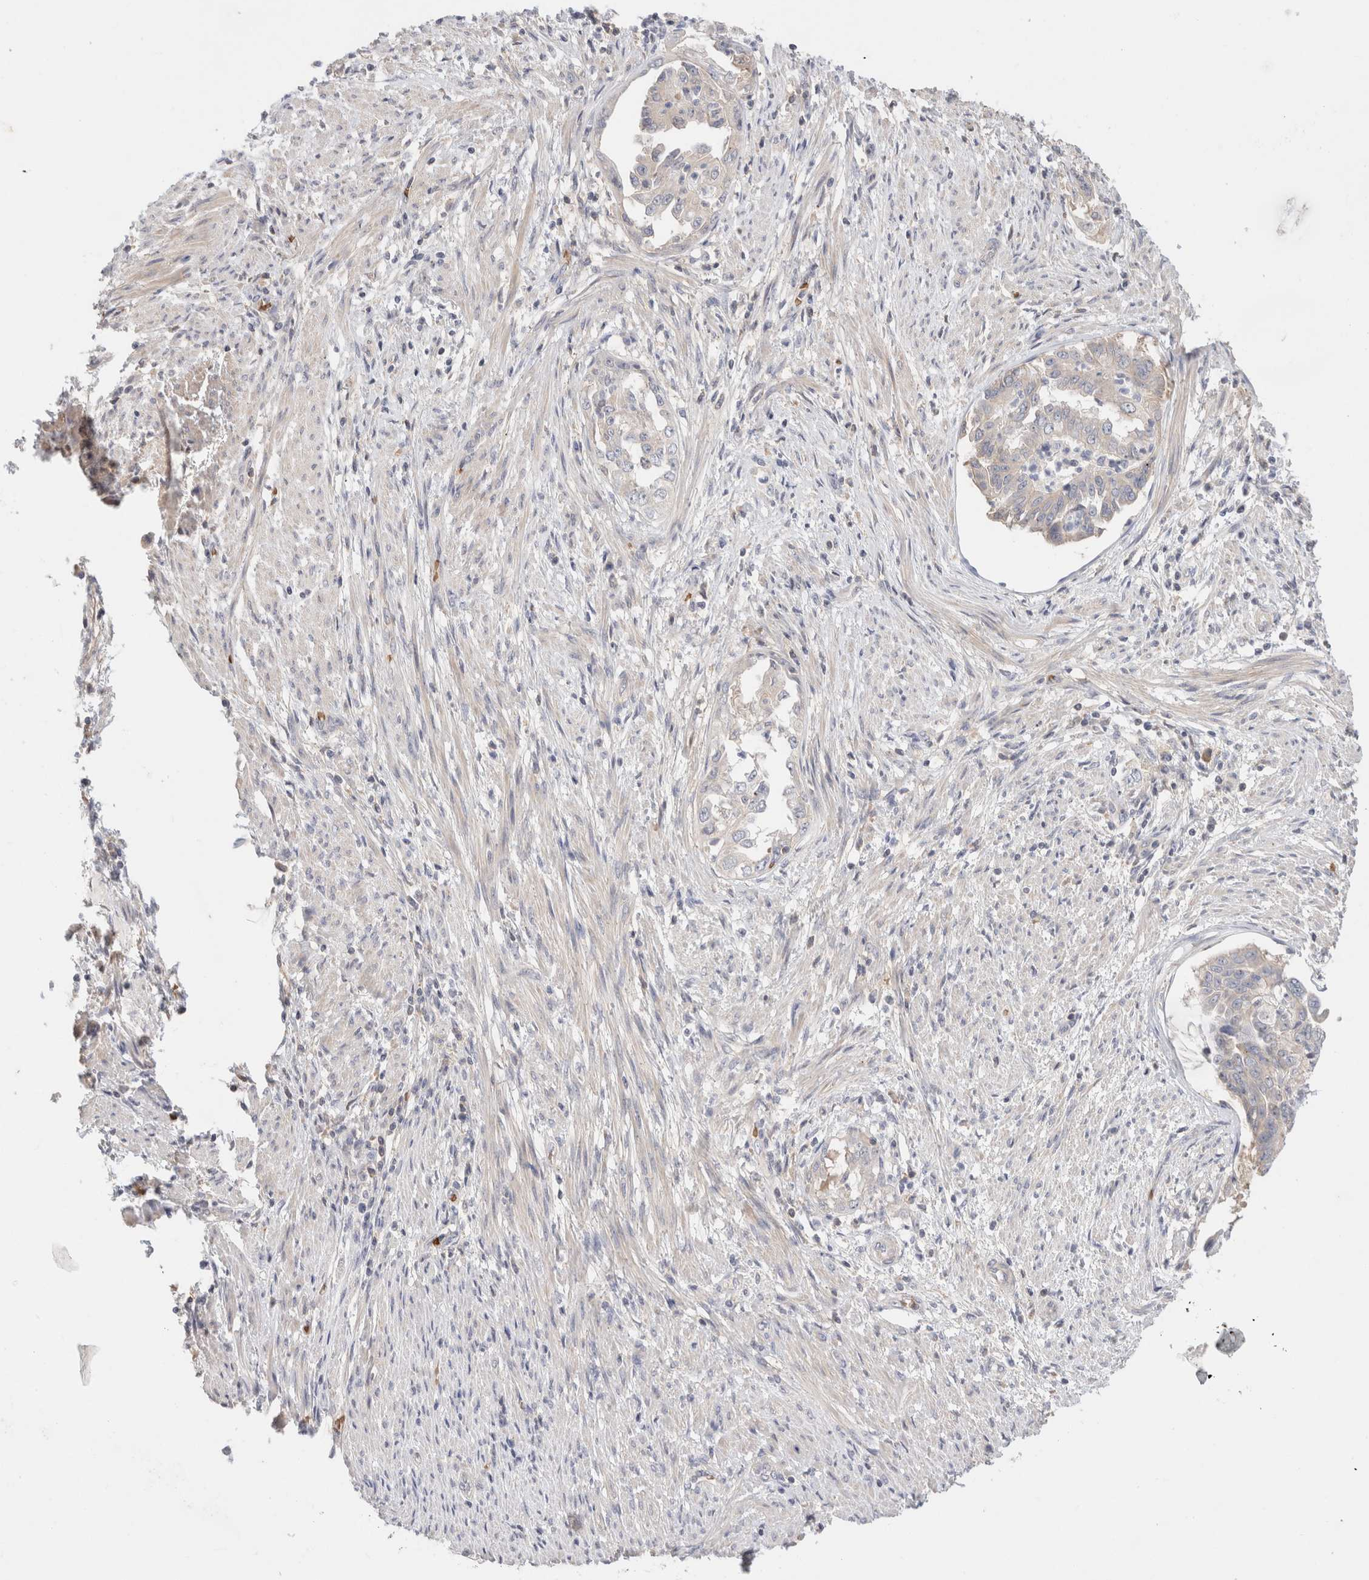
{"staining": {"intensity": "negative", "quantity": "none", "location": "none"}, "tissue": "endometrial cancer", "cell_type": "Tumor cells", "image_type": "cancer", "snomed": [{"axis": "morphology", "description": "Adenocarcinoma, NOS"}, {"axis": "topography", "description": "Endometrium"}], "caption": "Human endometrial adenocarcinoma stained for a protein using immunohistochemistry (IHC) displays no positivity in tumor cells.", "gene": "MST1", "patient": {"sex": "female", "age": 85}}